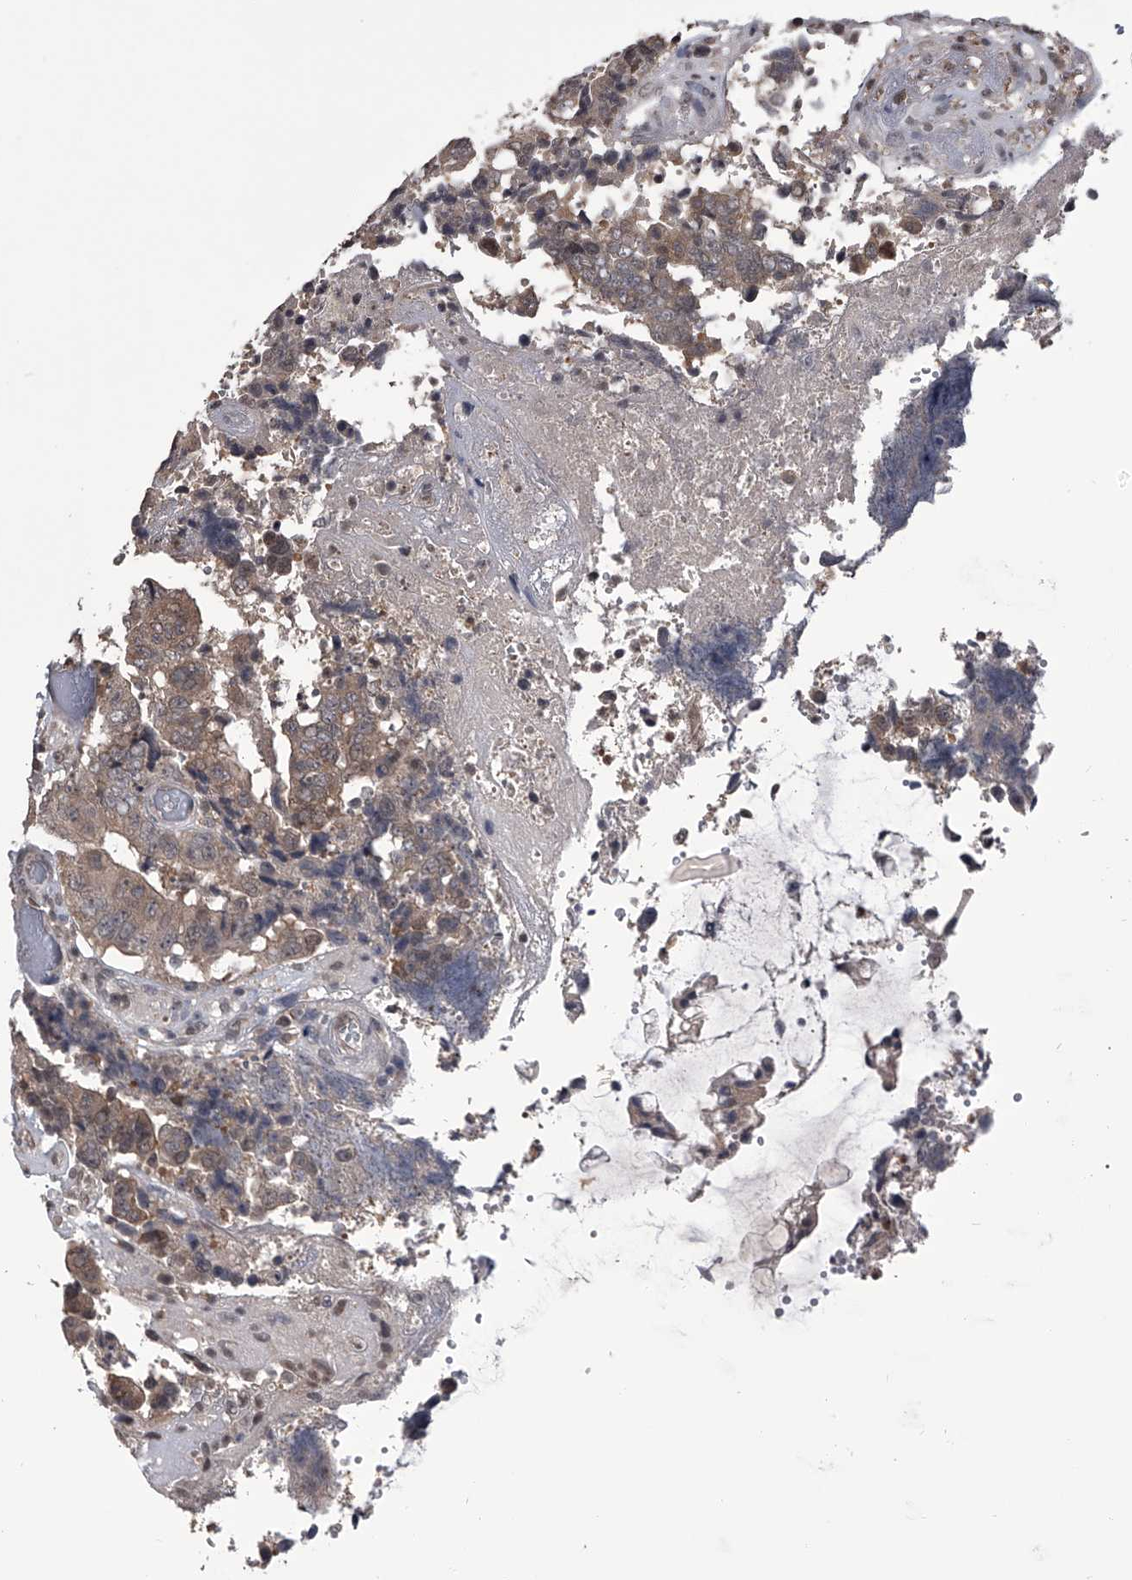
{"staining": {"intensity": "moderate", "quantity": ">75%", "location": "cytoplasmic/membranous"}, "tissue": "colorectal cancer", "cell_type": "Tumor cells", "image_type": "cancer", "snomed": [{"axis": "morphology", "description": "Adenocarcinoma, NOS"}, {"axis": "topography", "description": "Rectum"}], "caption": "This histopathology image demonstrates immunohistochemistry (IHC) staining of human colorectal cancer, with medium moderate cytoplasmic/membranous positivity in about >75% of tumor cells.", "gene": "TSNAX", "patient": {"sex": "male", "age": 72}}